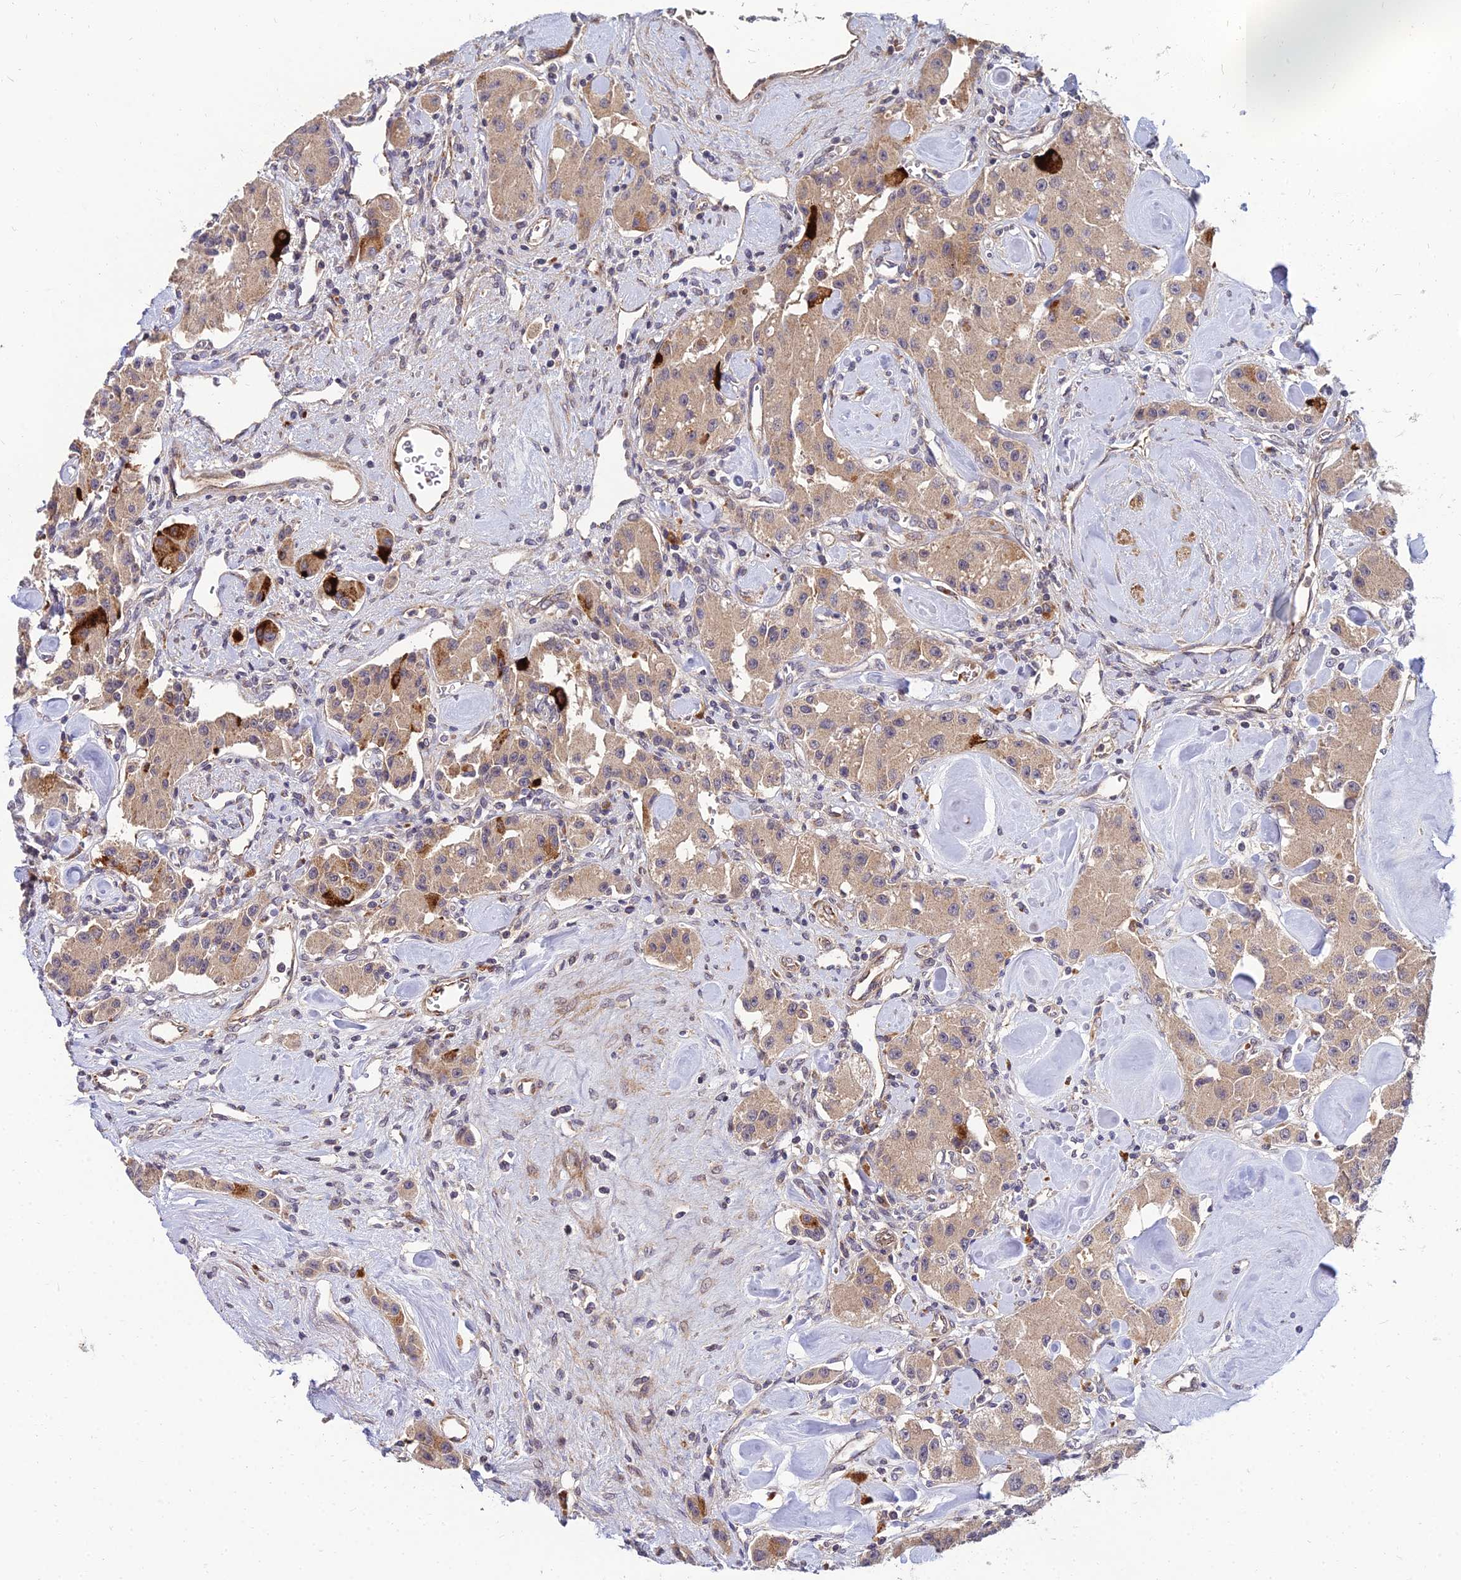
{"staining": {"intensity": "strong", "quantity": "<25%", "location": "cytoplasmic/membranous"}, "tissue": "carcinoid", "cell_type": "Tumor cells", "image_type": "cancer", "snomed": [{"axis": "morphology", "description": "Carcinoid, malignant, NOS"}, {"axis": "topography", "description": "Pancreas"}], "caption": "The image displays immunohistochemical staining of malignant carcinoid. There is strong cytoplasmic/membranous expression is seen in about <25% of tumor cells.", "gene": "NPY", "patient": {"sex": "male", "age": 41}}